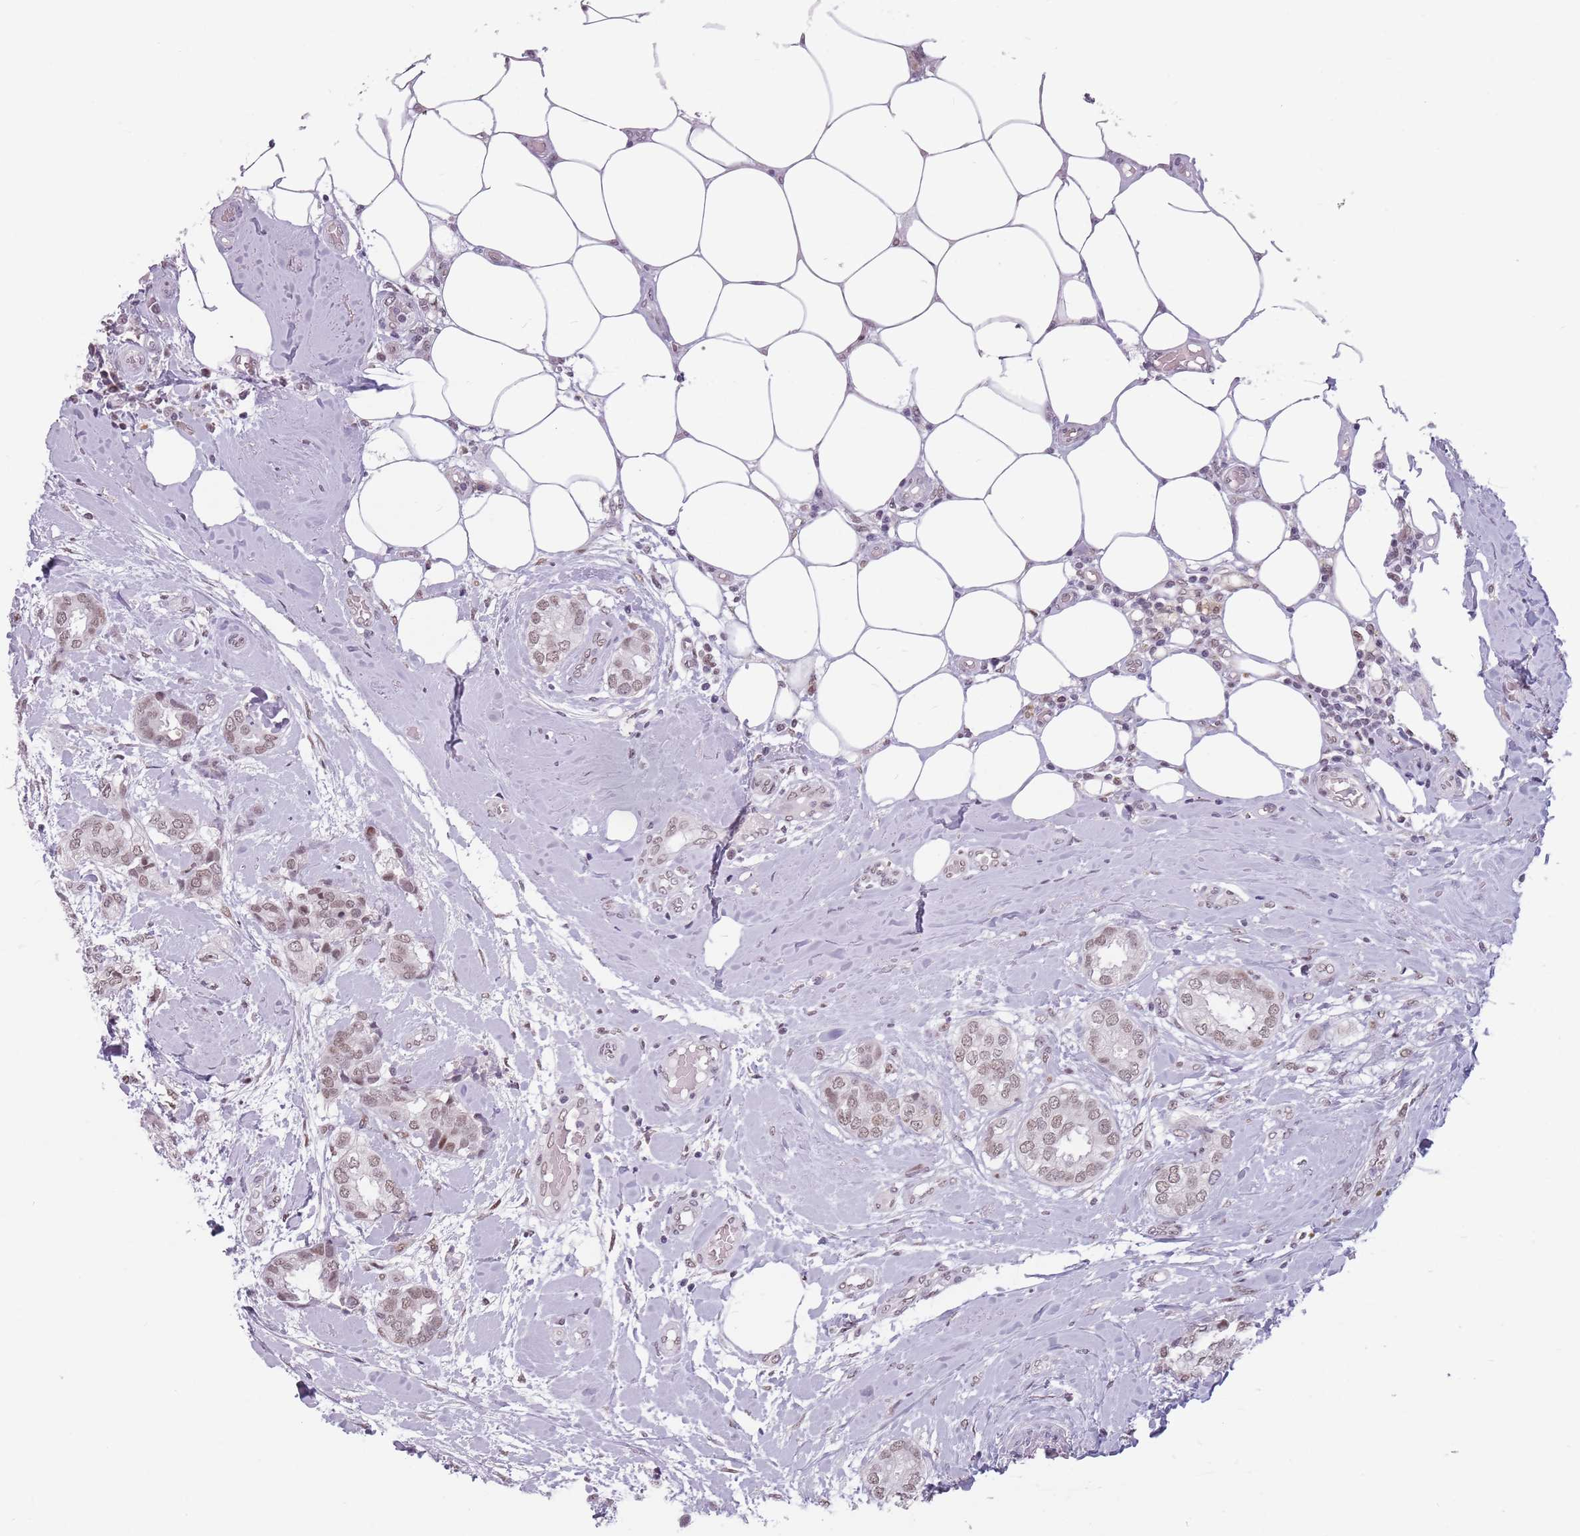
{"staining": {"intensity": "weak", "quantity": ">75%", "location": "nuclear"}, "tissue": "breast cancer", "cell_type": "Tumor cells", "image_type": "cancer", "snomed": [{"axis": "morphology", "description": "Duct carcinoma"}, {"axis": "topography", "description": "Breast"}], "caption": "Protein expression analysis of human intraductal carcinoma (breast) reveals weak nuclear staining in about >75% of tumor cells. (DAB IHC with brightfield microscopy, high magnification).", "gene": "PTCHD1", "patient": {"sex": "female", "age": 73}}